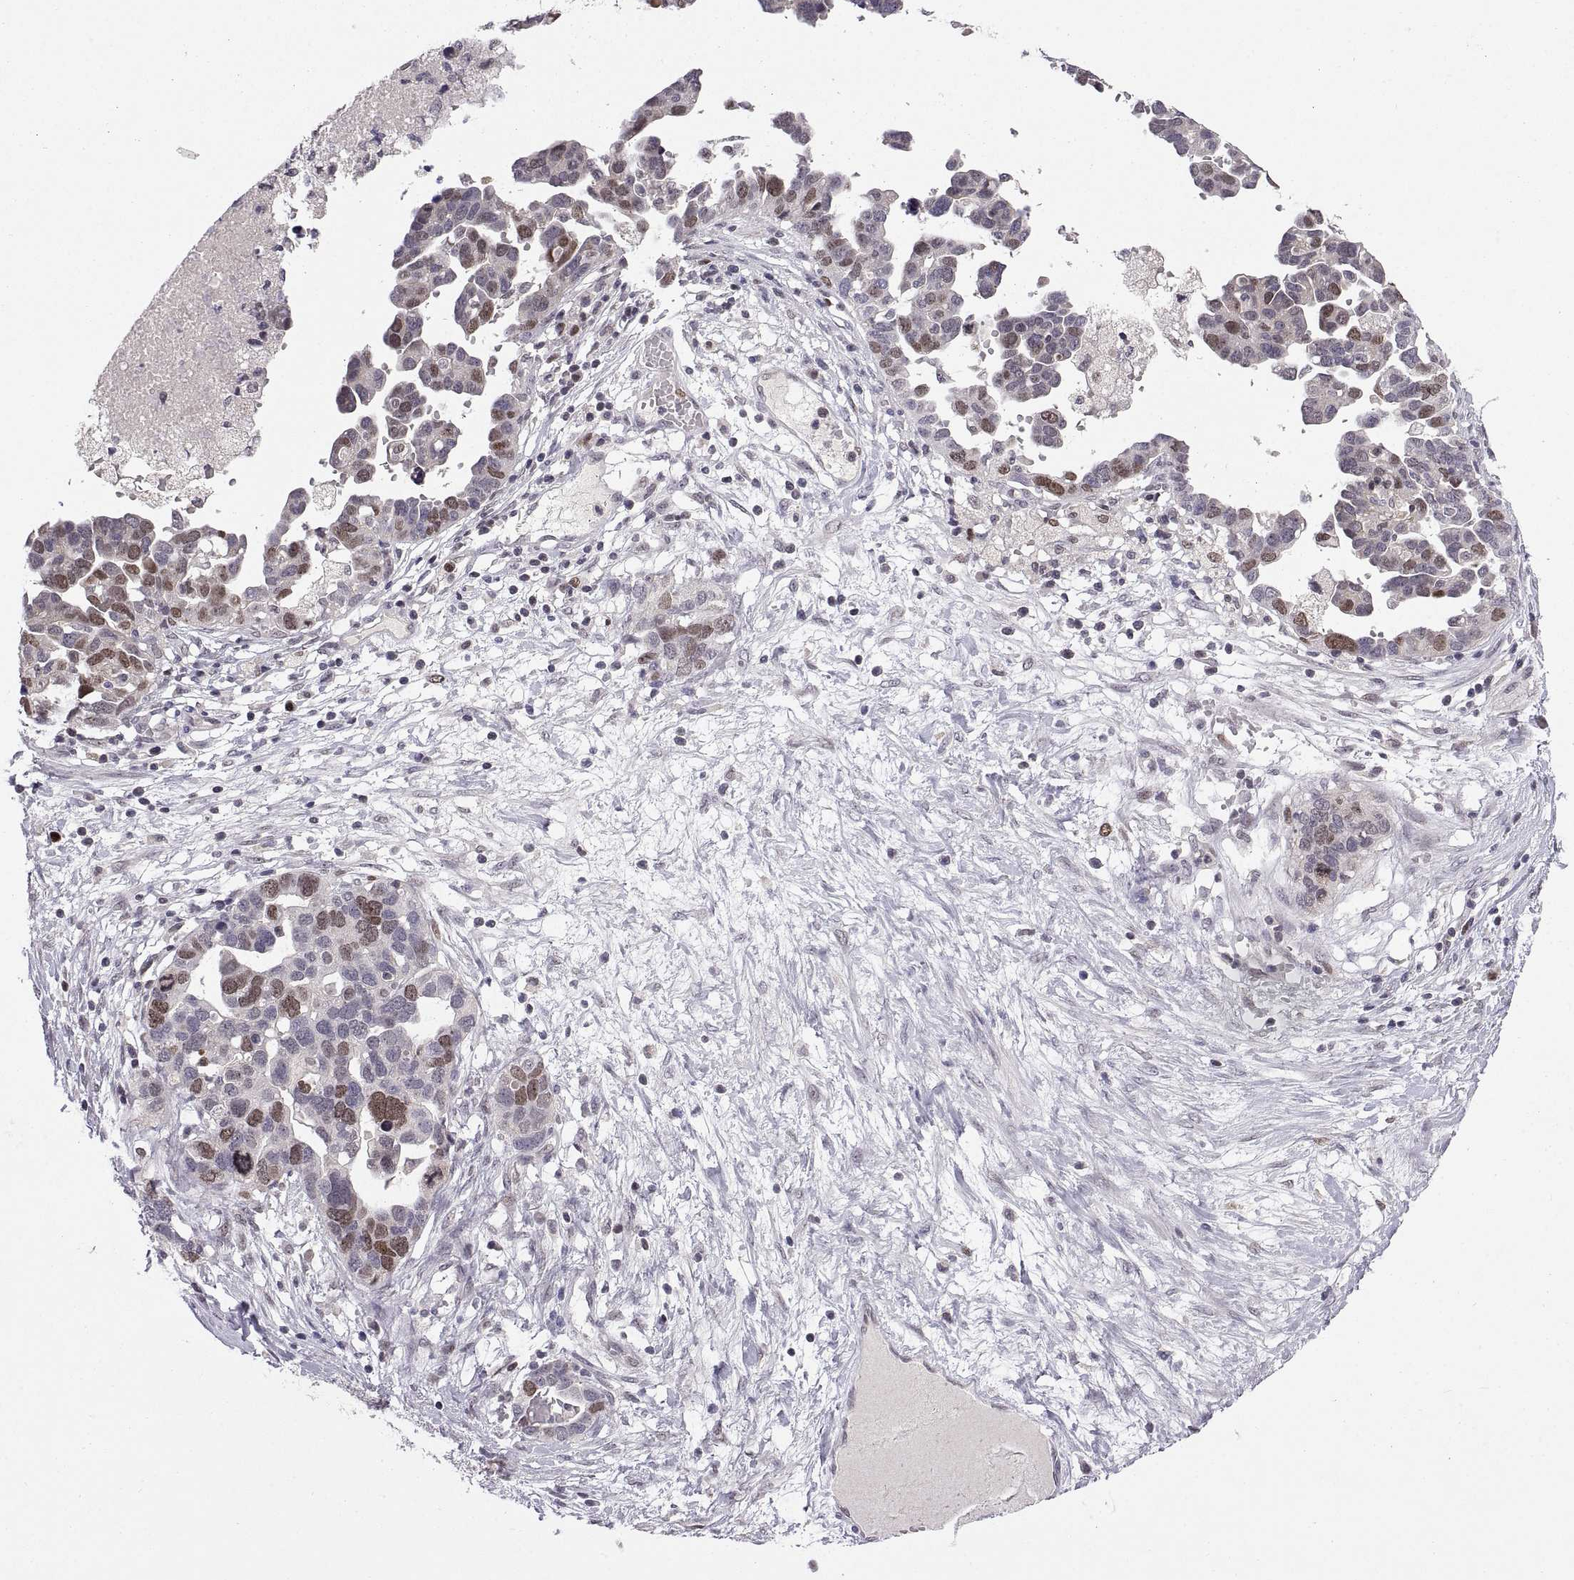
{"staining": {"intensity": "moderate", "quantity": "<25%", "location": "nuclear"}, "tissue": "ovarian cancer", "cell_type": "Tumor cells", "image_type": "cancer", "snomed": [{"axis": "morphology", "description": "Cystadenocarcinoma, serous, NOS"}, {"axis": "topography", "description": "Ovary"}], "caption": "This photomicrograph displays immunohistochemistry staining of ovarian cancer (serous cystadenocarcinoma), with low moderate nuclear staining in about <25% of tumor cells.", "gene": "CHFR", "patient": {"sex": "female", "age": 54}}